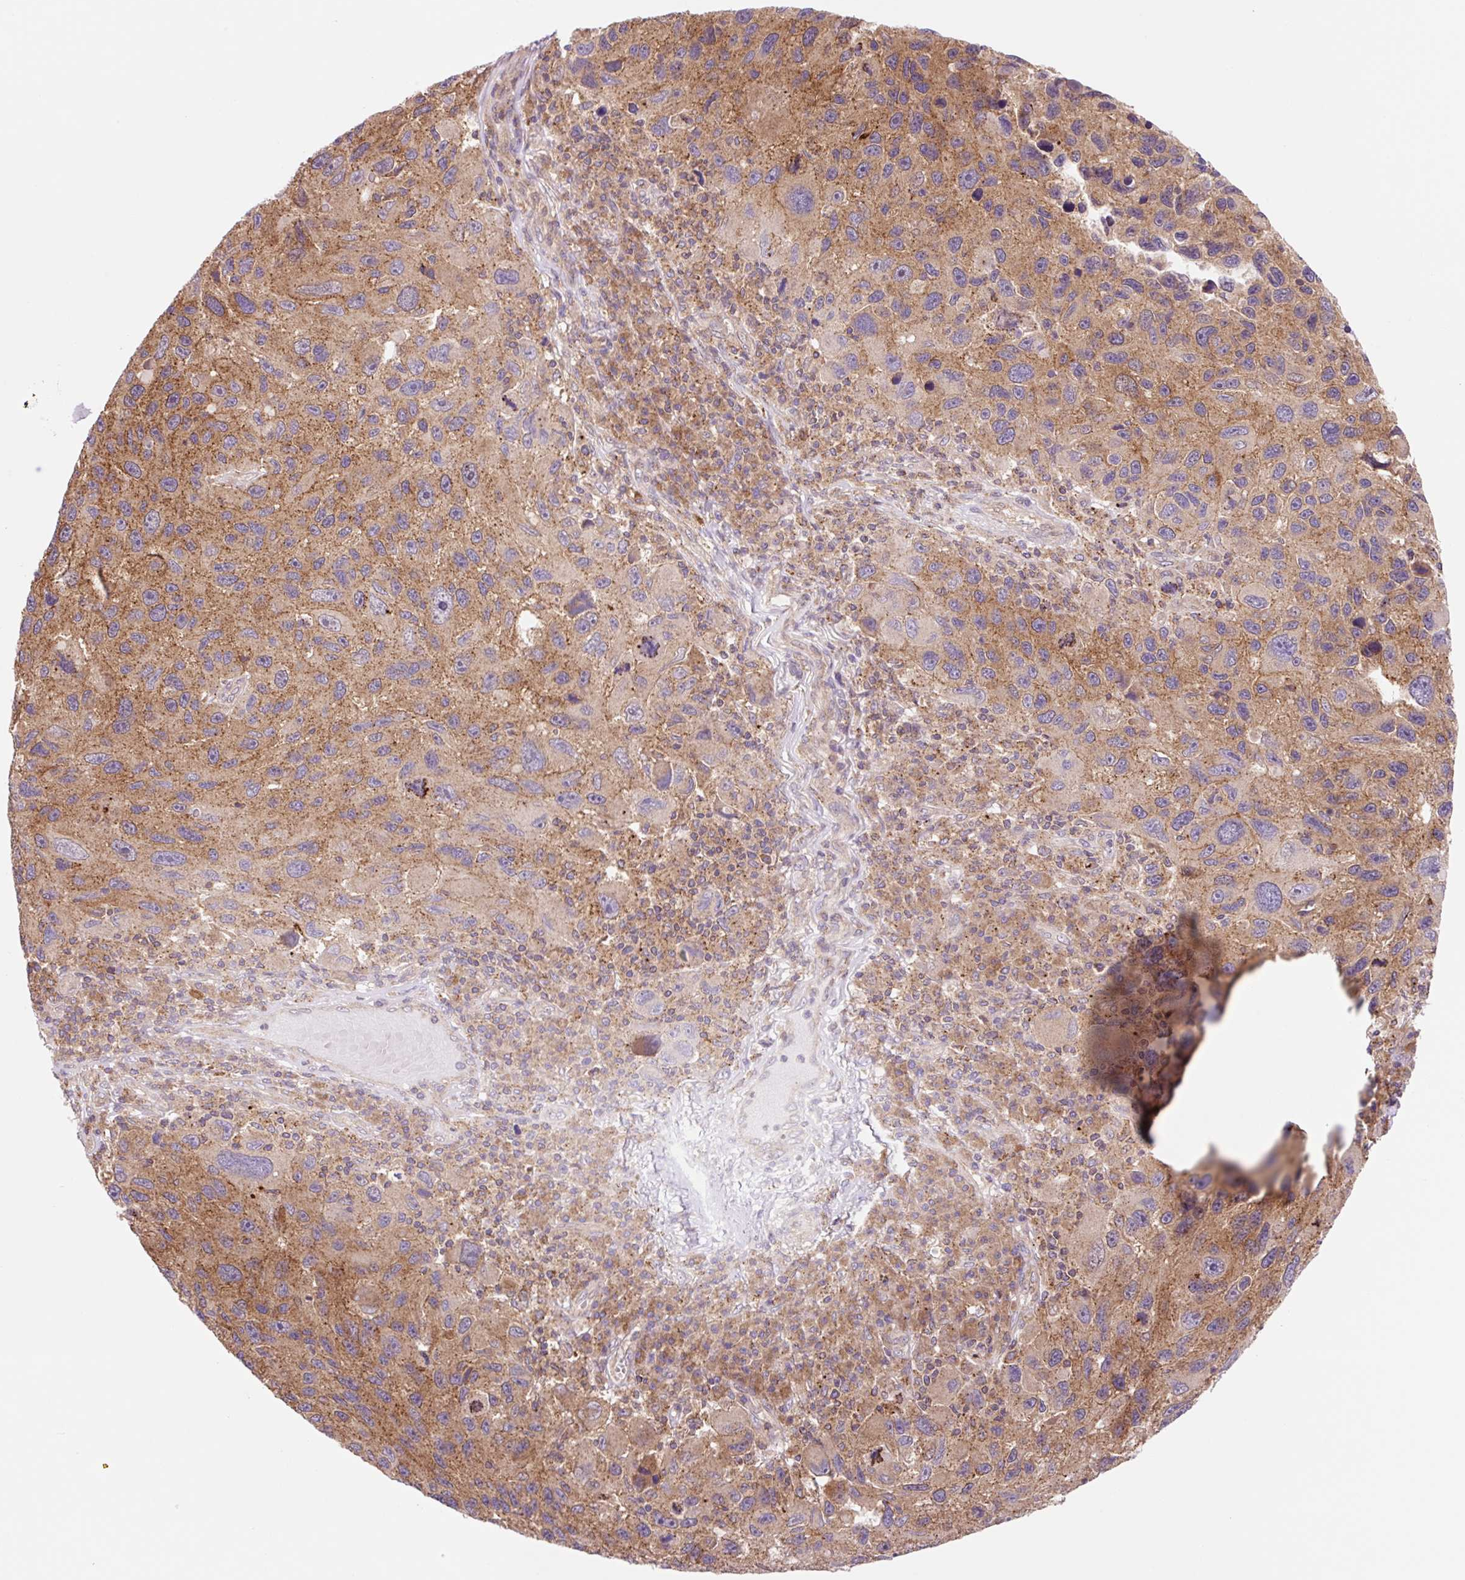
{"staining": {"intensity": "moderate", "quantity": ">75%", "location": "cytoplasmic/membranous"}, "tissue": "melanoma", "cell_type": "Tumor cells", "image_type": "cancer", "snomed": [{"axis": "morphology", "description": "Malignant melanoma, NOS"}, {"axis": "topography", "description": "Skin"}], "caption": "This is an image of IHC staining of malignant melanoma, which shows moderate expression in the cytoplasmic/membranous of tumor cells.", "gene": "VPS4A", "patient": {"sex": "male", "age": 53}}